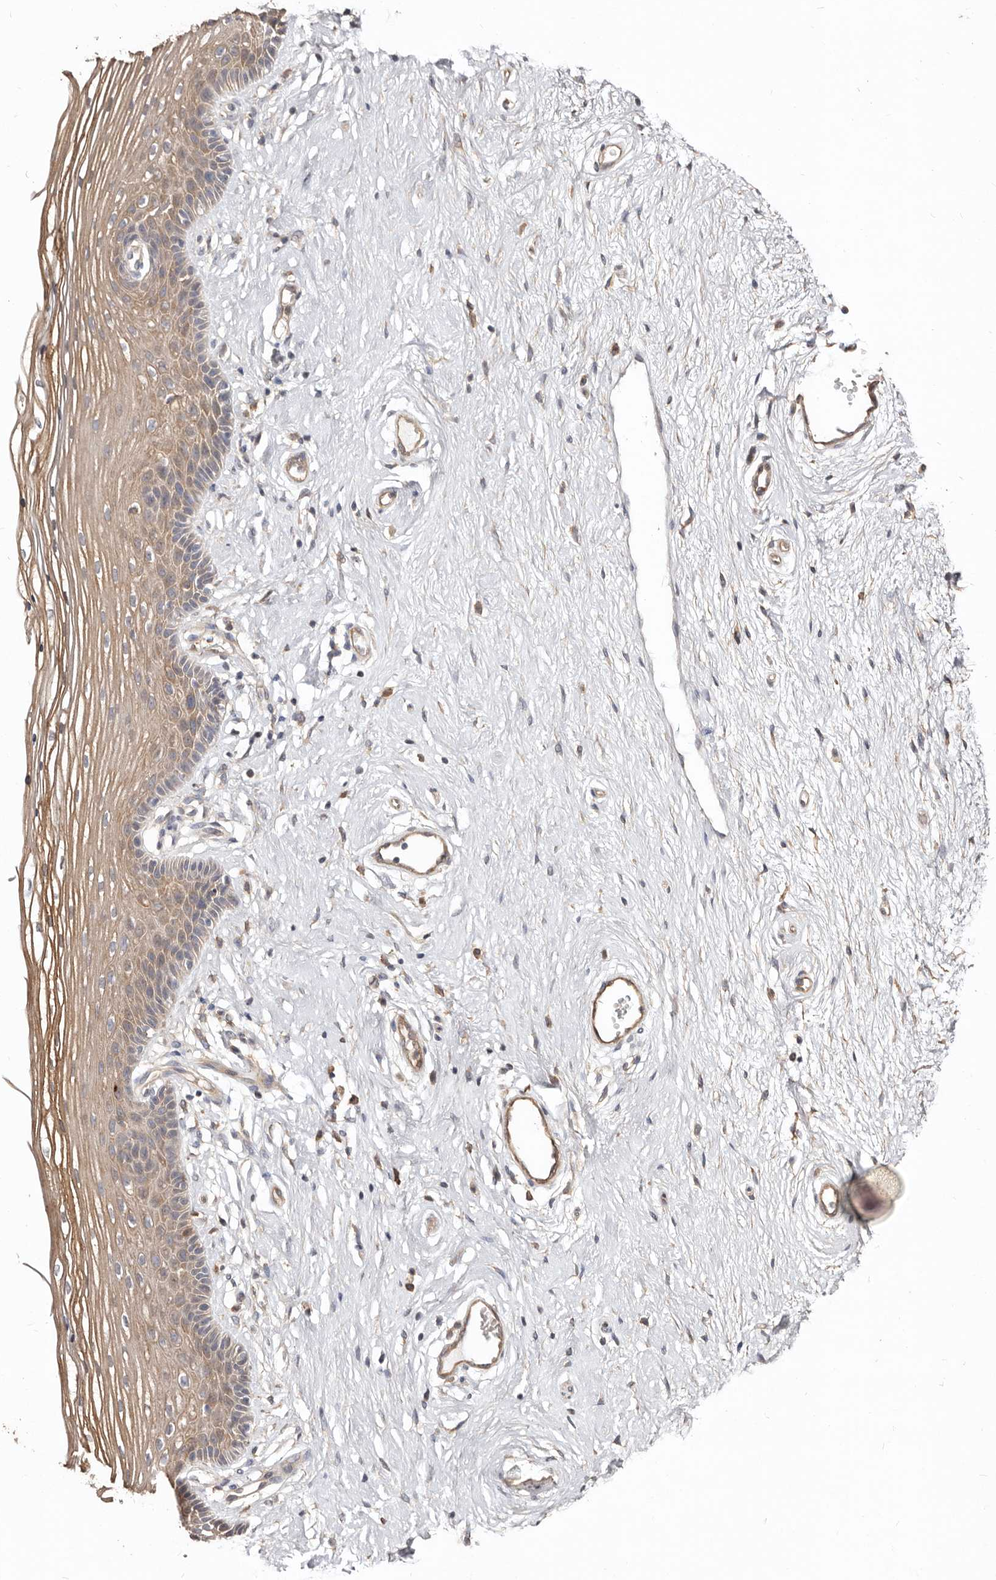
{"staining": {"intensity": "weak", "quantity": ">75%", "location": "cytoplasmic/membranous"}, "tissue": "vagina", "cell_type": "Squamous epithelial cells", "image_type": "normal", "snomed": [{"axis": "morphology", "description": "Normal tissue, NOS"}, {"axis": "topography", "description": "Vagina"}], "caption": "About >75% of squamous epithelial cells in normal vagina reveal weak cytoplasmic/membranous protein expression as visualized by brown immunohistochemical staining.", "gene": "LRRC25", "patient": {"sex": "female", "age": 46}}